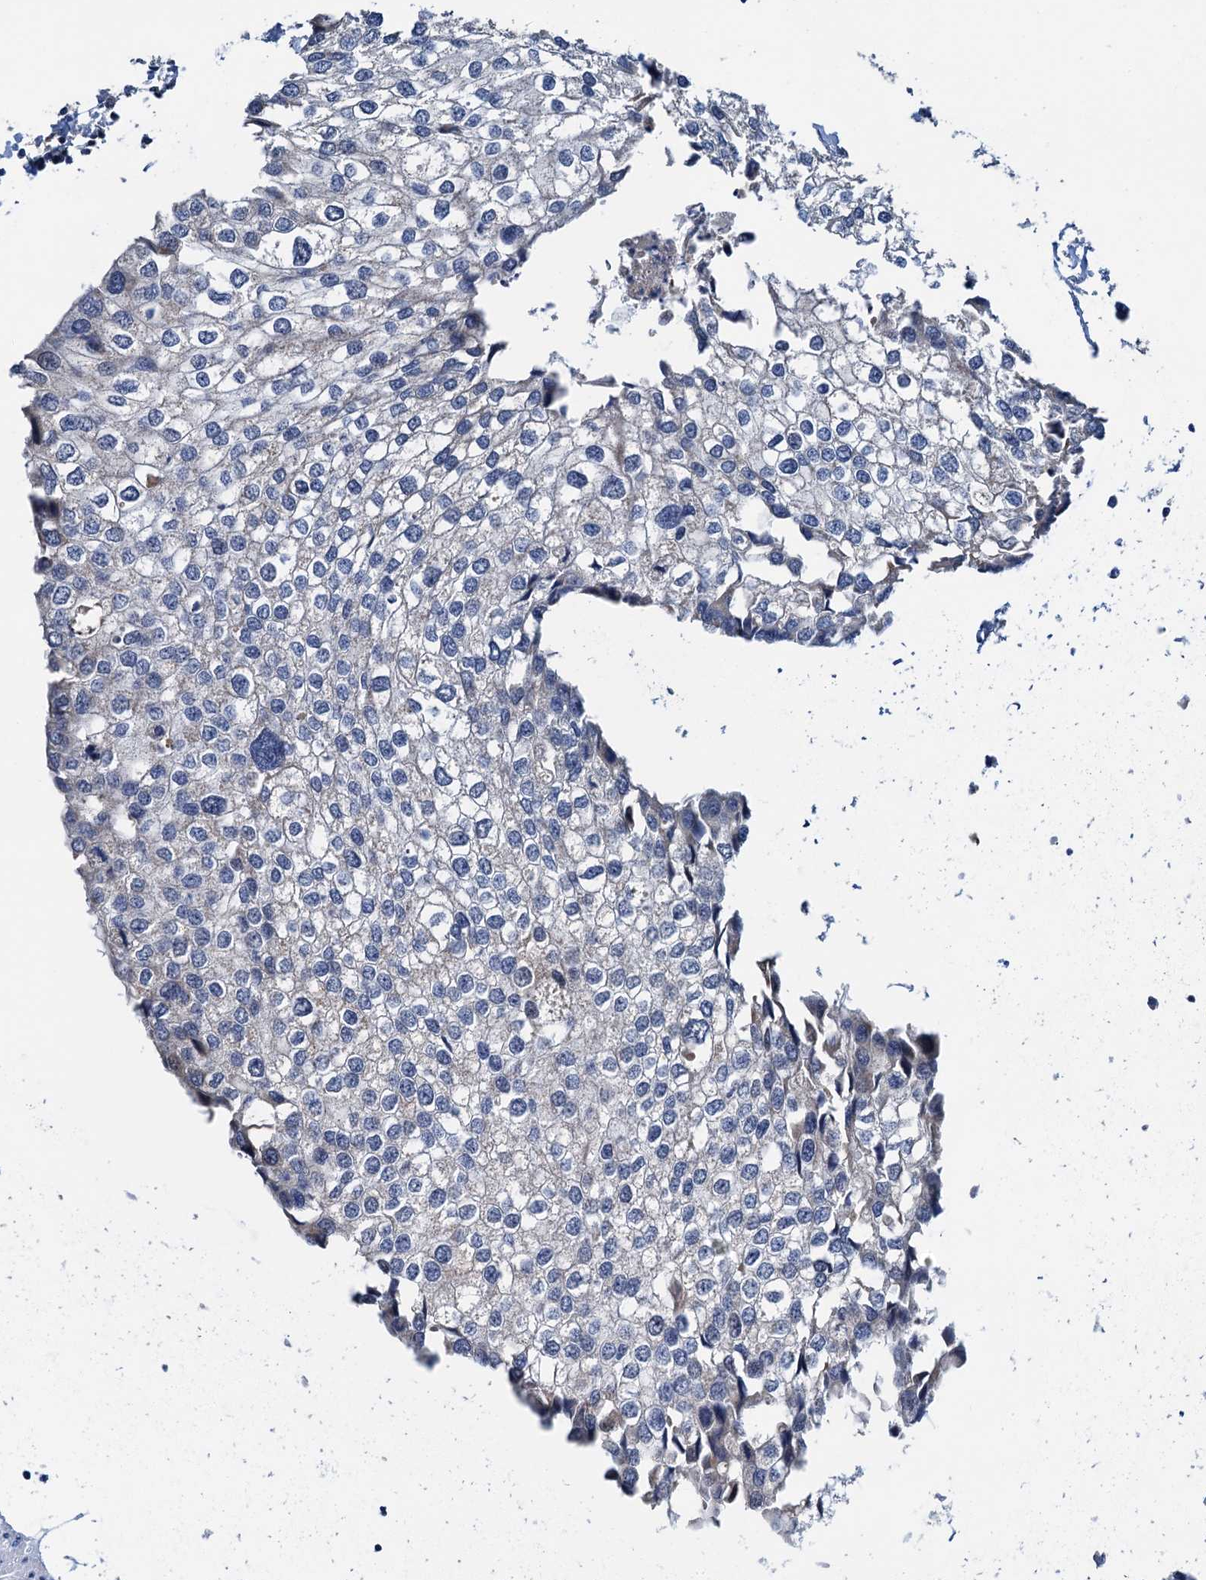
{"staining": {"intensity": "weak", "quantity": "<25%", "location": "cytoplasmic/membranous"}, "tissue": "urothelial cancer", "cell_type": "Tumor cells", "image_type": "cancer", "snomed": [{"axis": "morphology", "description": "Urothelial carcinoma, High grade"}, {"axis": "topography", "description": "Urinary bladder"}], "caption": "This is an immunohistochemistry (IHC) image of urothelial cancer. There is no positivity in tumor cells.", "gene": "ELAC1", "patient": {"sex": "male", "age": 64}}